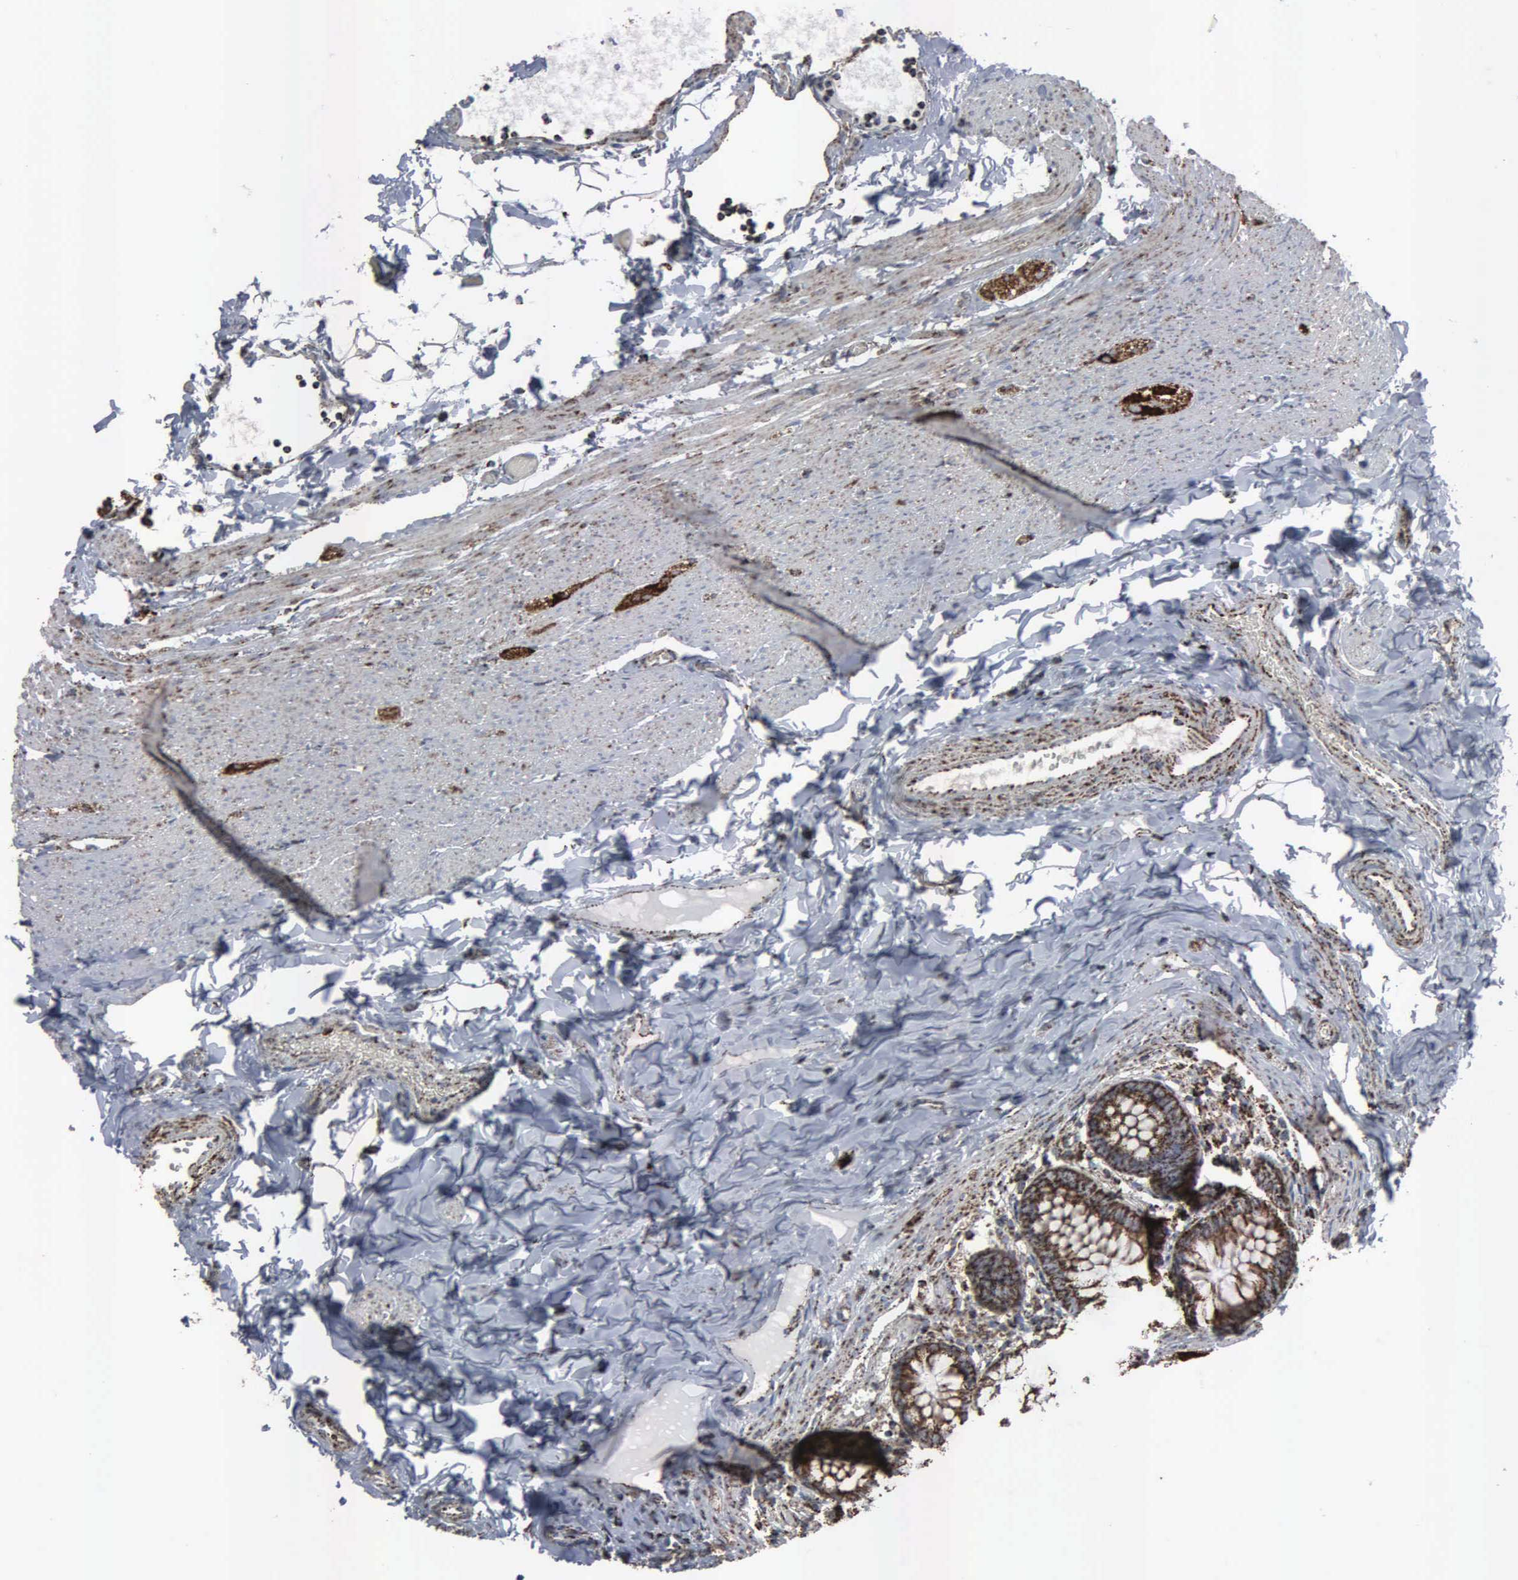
{"staining": {"intensity": "strong", "quantity": "25%-75%", "location": "cytoplasmic/membranous"}, "tissue": "appendix", "cell_type": "Glandular cells", "image_type": "normal", "snomed": [{"axis": "morphology", "description": "Normal tissue, NOS"}, {"axis": "topography", "description": "Appendix"}], "caption": "DAB immunohistochemical staining of normal appendix exhibits strong cytoplasmic/membranous protein expression in about 25%-75% of glandular cells. (DAB (3,3'-diaminobenzidine) IHC, brown staining for protein, blue staining for nuclei).", "gene": "HSPA9", "patient": {"sex": "male", "age": 7}}